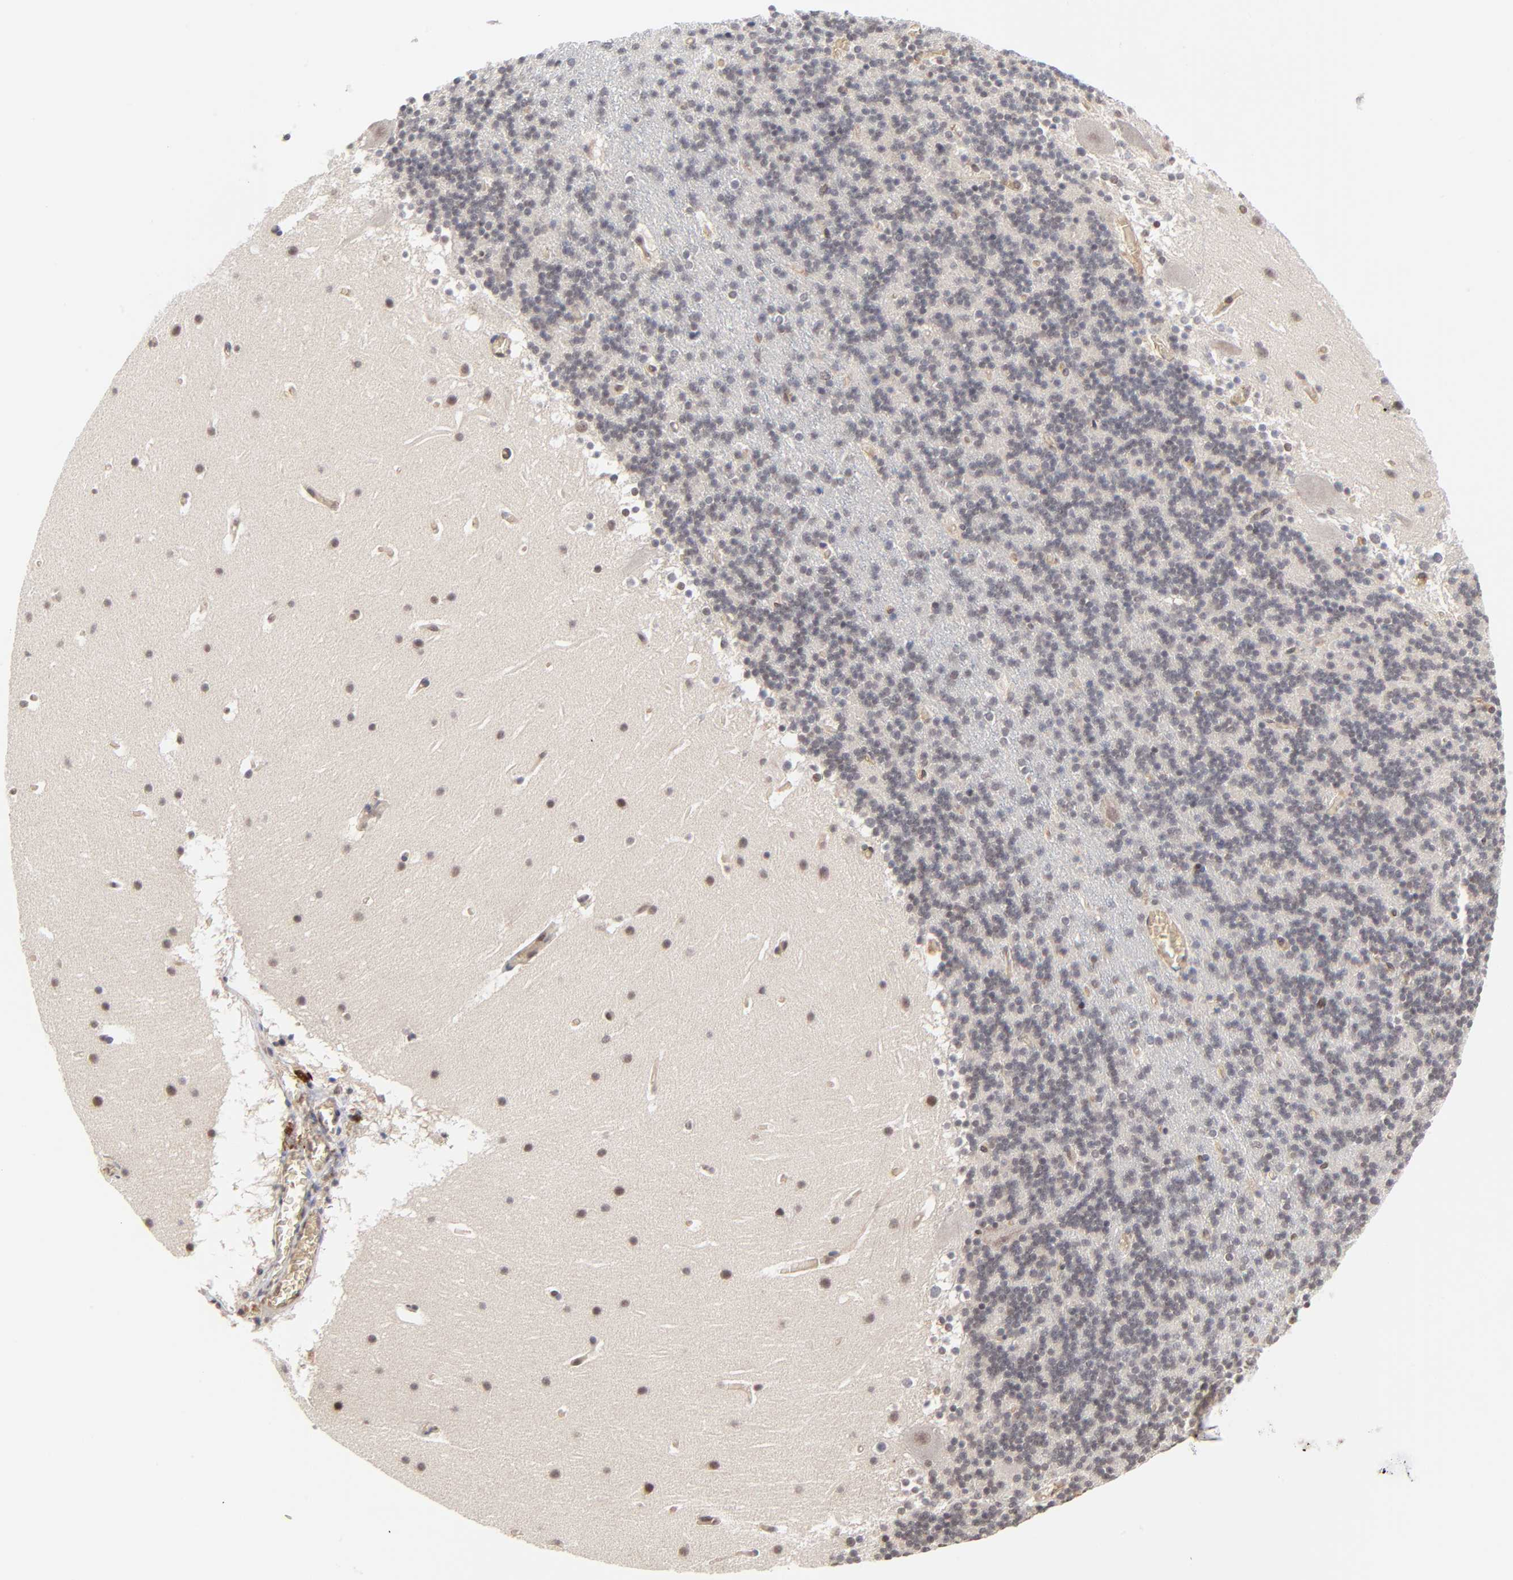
{"staining": {"intensity": "weak", "quantity": "<25%", "location": "cytoplasmic/membranous"}, "tissue": "cerebellum", "cell_type": "Cells in granular layer", "image_type": "normal", "snomed": [{"axis": "morphology", "description": "Normal tissue, NOS"}, {"axis": "topography", "description": "Cerebellum"}], "caption": "IHC photomicrograph of benign cerebellum: human cerebellum stained with DAB demonstrates no significant protein positivity in cells in granular layer. Nuclei are stained in blue.", "gene": "CASP10", "patient": {"sex": "male", "age": 45}}